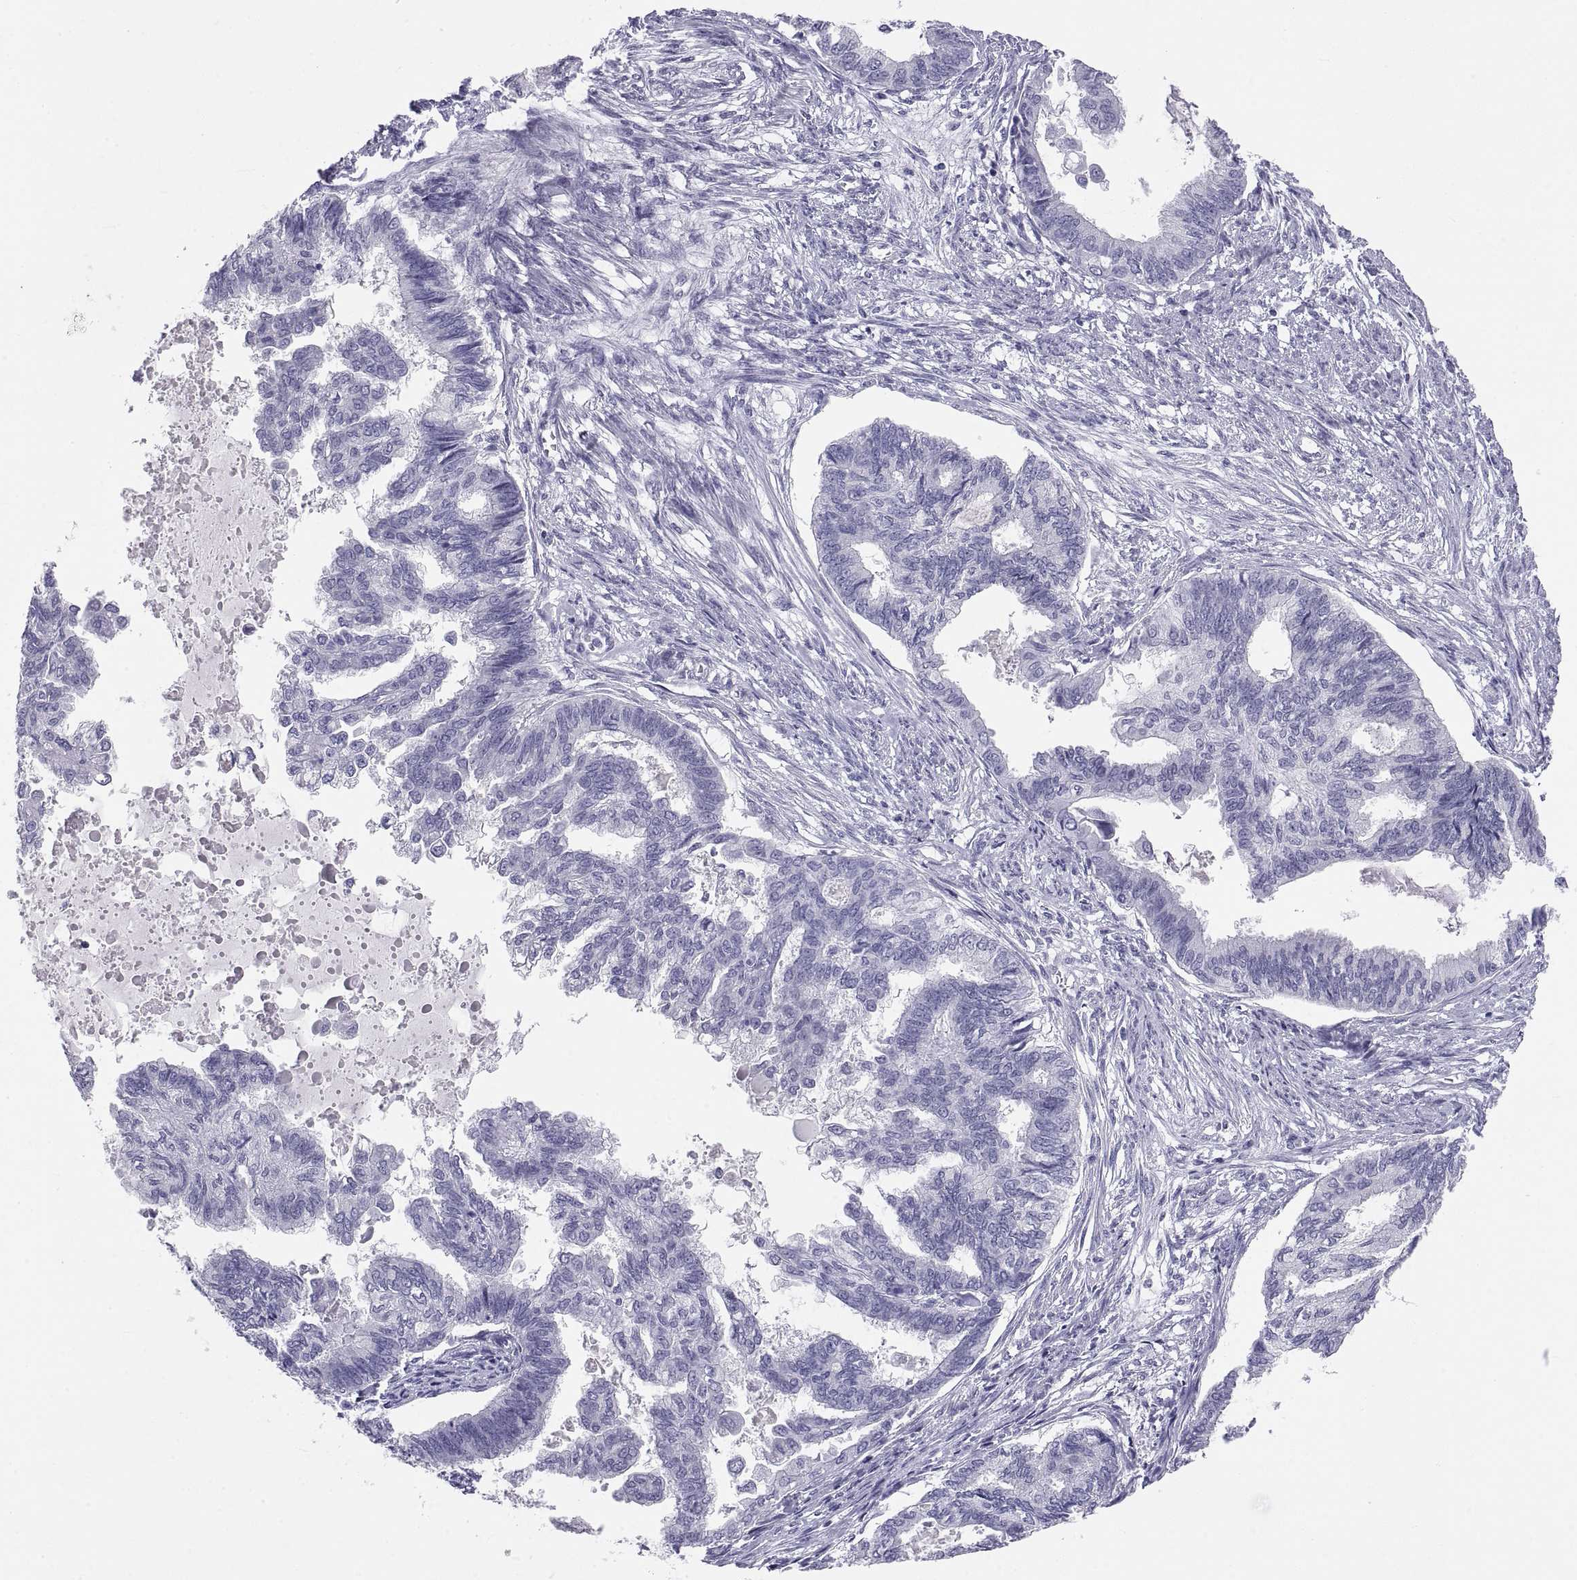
{"staining": {"intensity": "negative", "quantity": "none", "location": "none"}, "tissue": "endometrial cancer", "cell_type": "Tumor cells", "image_type": "cancer", "snomed": [{"axis": "morphology", "description": "Adenocarcinoma, NOS"}, {"axis": "topography", "description": "Endometrium"}], "caption": "DAB immunohistochemical staining of adenocarcinoma (endometrial) demonstrates no significant expression in tumor cells.", "gene": "TEX13A", "patient": {"sex": "female", "age": 86}}